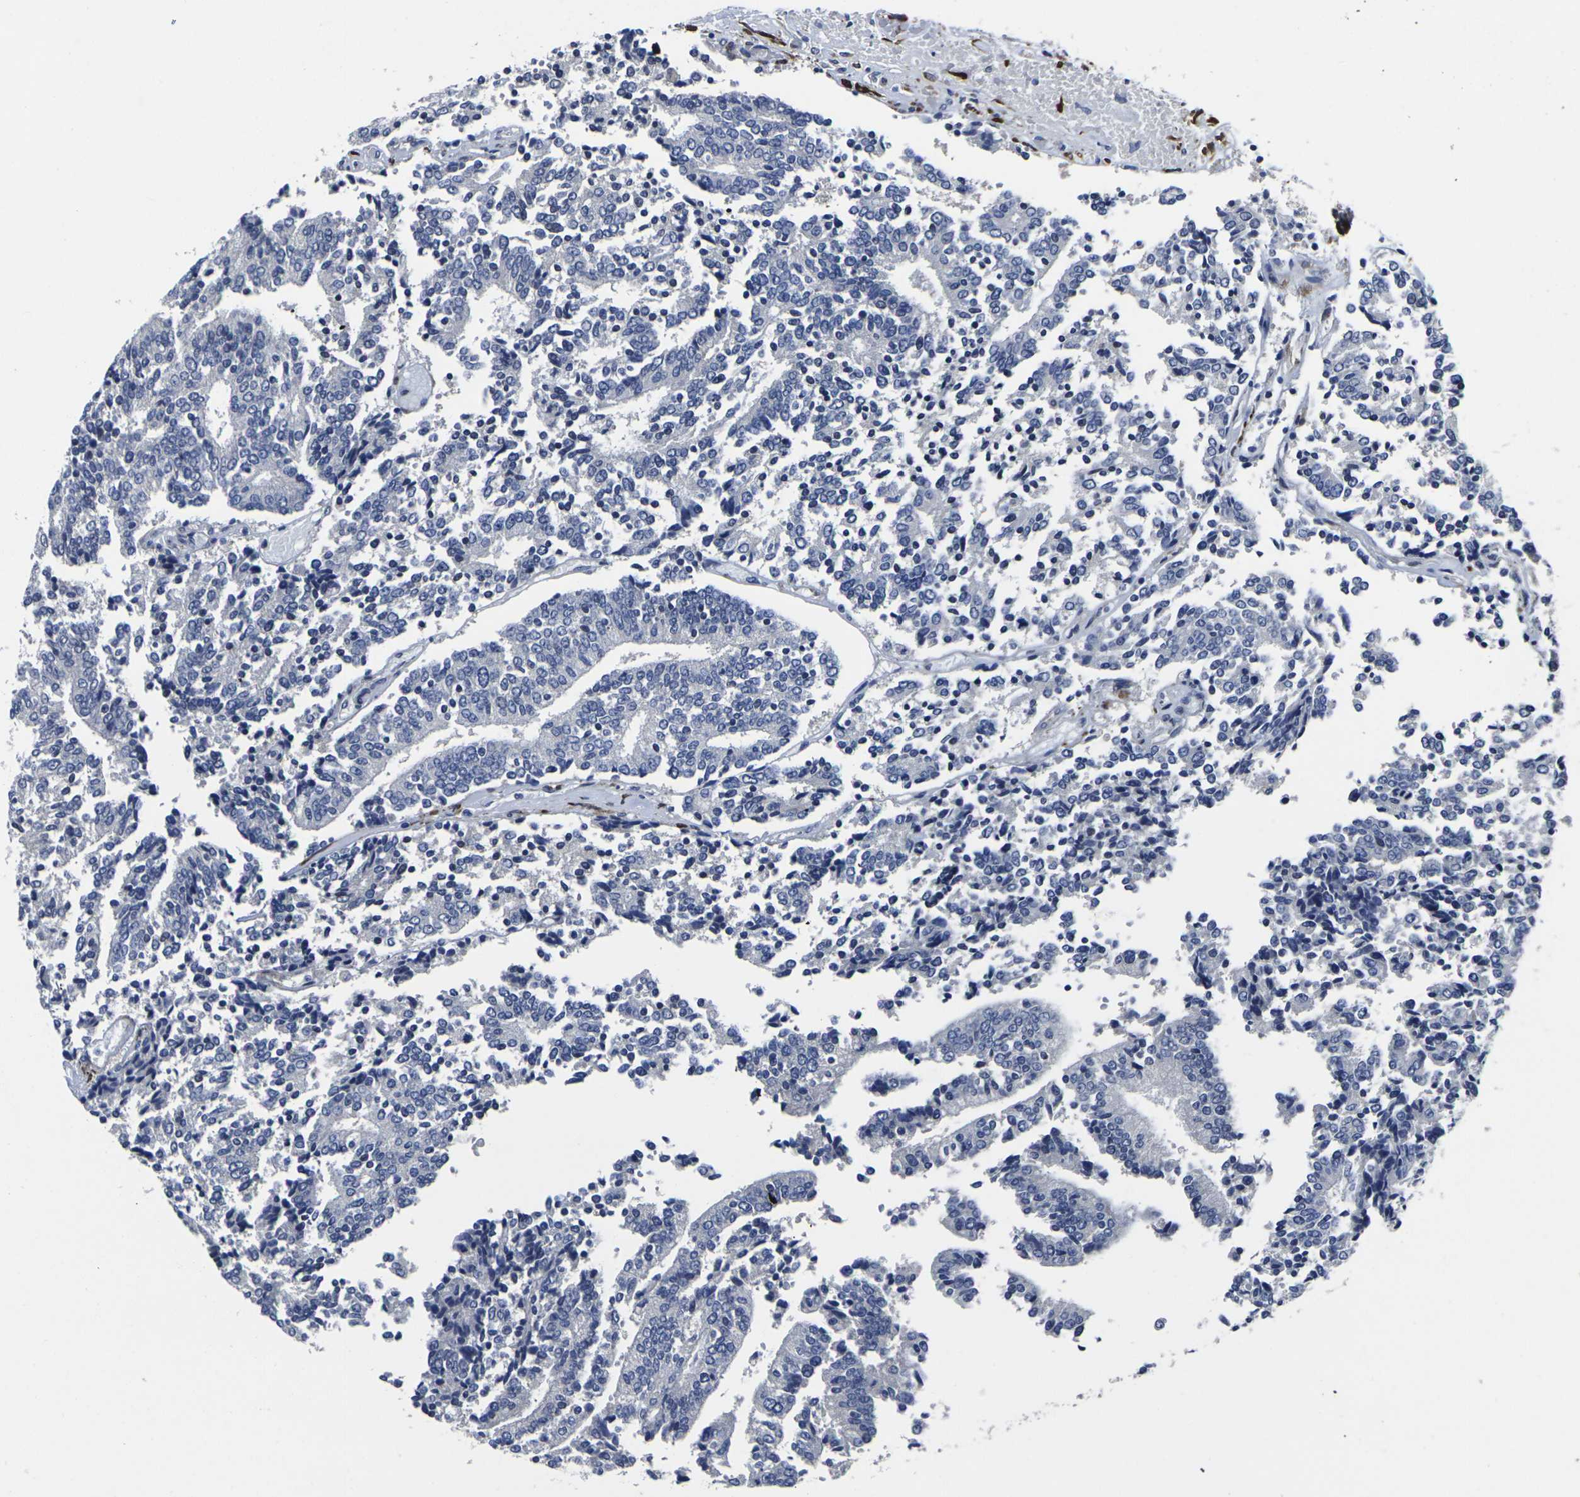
{"staining": {"intensity": "negative", "quantity": "none", "location": "none"}, "tissue": "prostate cancer", "cell_type": "Tumor cells", "image_type": "cancer", "snomed": [{"axis": "morphology", "description": "Normal tissue, NOS"}, {"axis": "morphology", "description": "Adenocarcinoma, High grade"}, {"axis": "topography", "description": "Prostate"}, {"axis": "topography", "description": "Seminal veicle"}], "caption": "Prostate cancer was stained to show a protein in brown. There is no significant staining in tumor cells. (Immunohistochemistry, brightfield microscopy, high magnification).", "gene": "CYP2C8", "patient": {"sex": "male", "age": 55}}